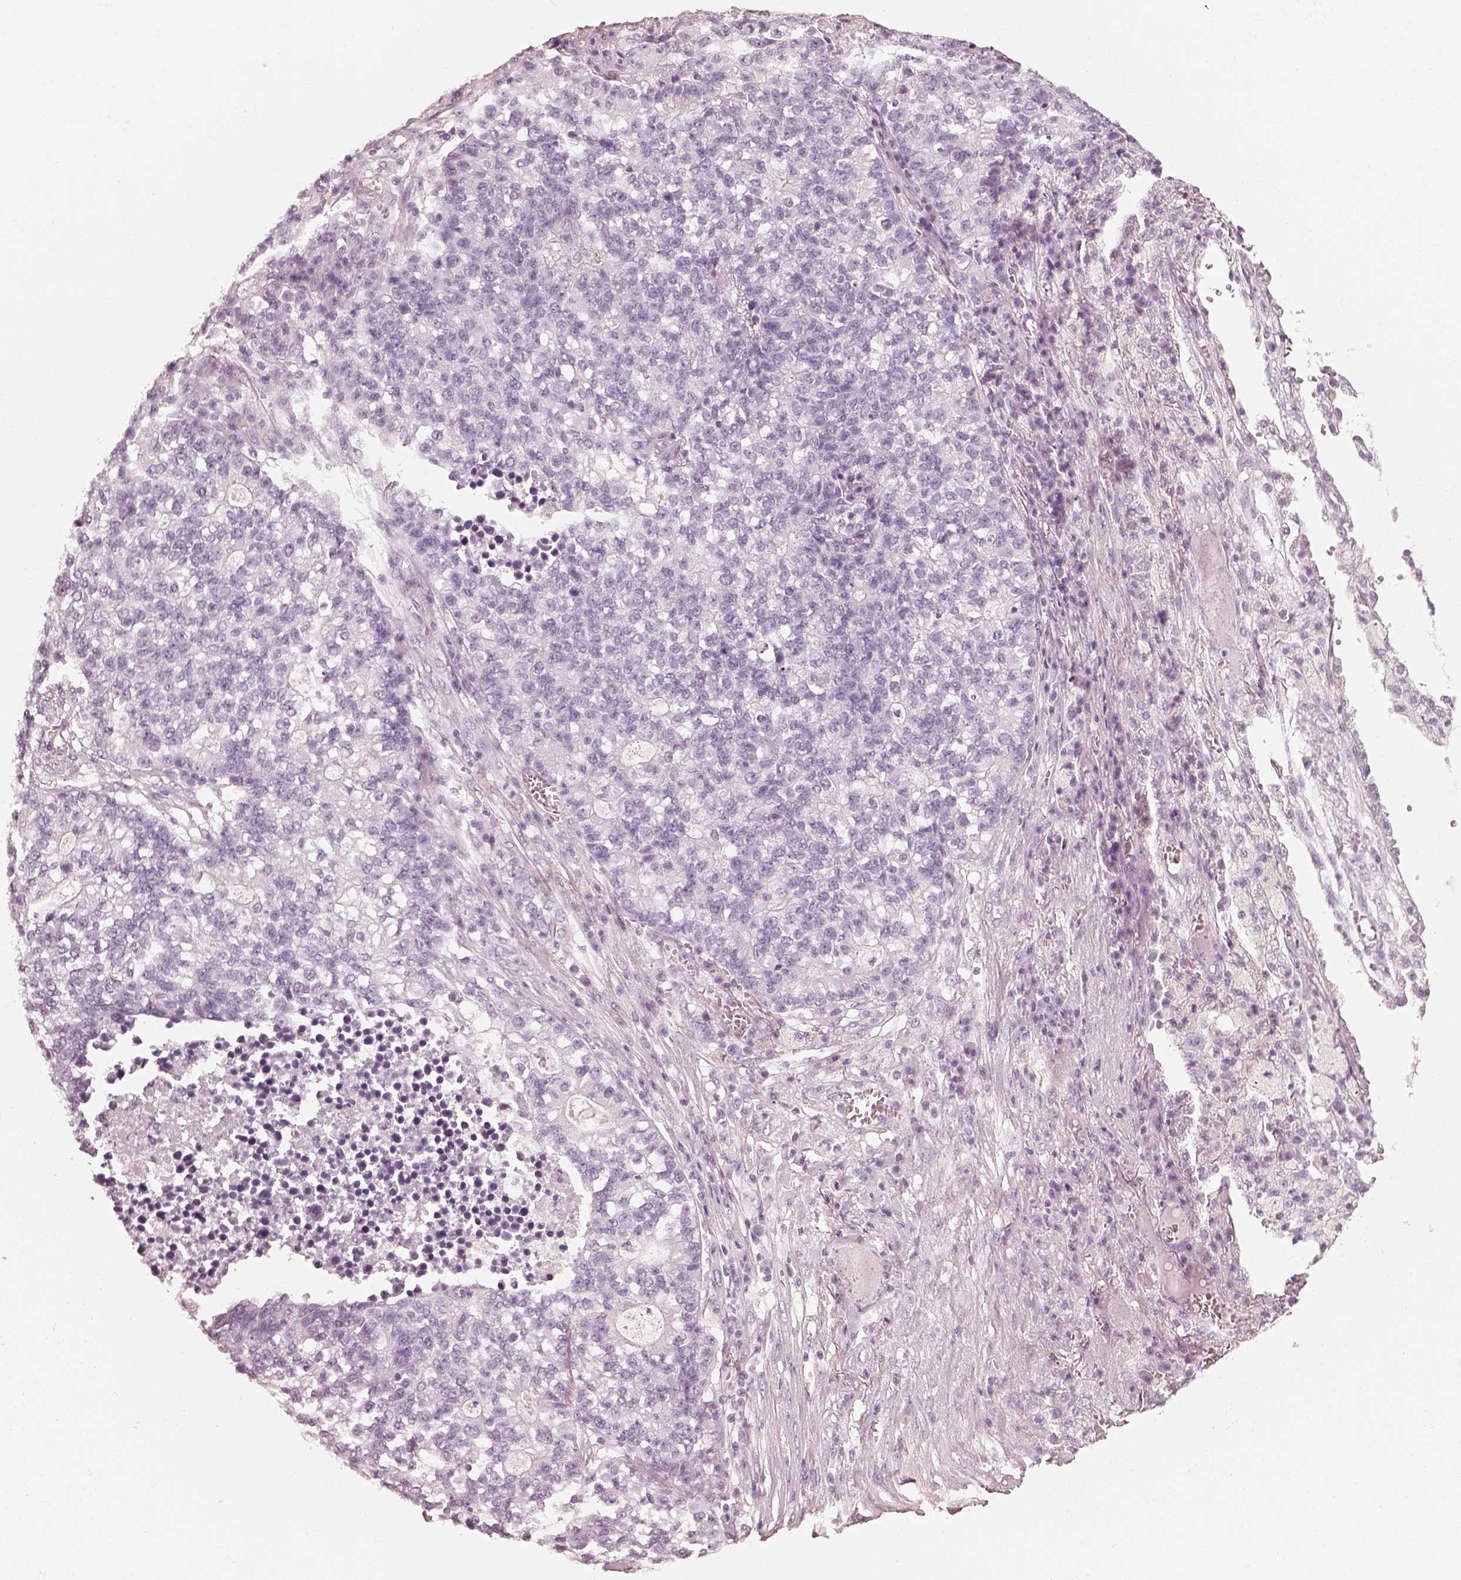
{"staining": {"intensity": "negative", "quantity": "none", "location": "none"}, "tissue": "lung cancer", "cell_type": "Tumor cells", "image_type": "cancer", "snomed": [{"axis": "morphology", "description": "Adenocarcinoma, NOS"}, {"axis": "topography", "description": "Lung"}], "caption": "Tumor cells show no significant protein staining in lung cancer. (IHC, brightfield microscopy, high magnification).", "gene": "R3HDML", "patient": {"sex": "male", "age": 57}}